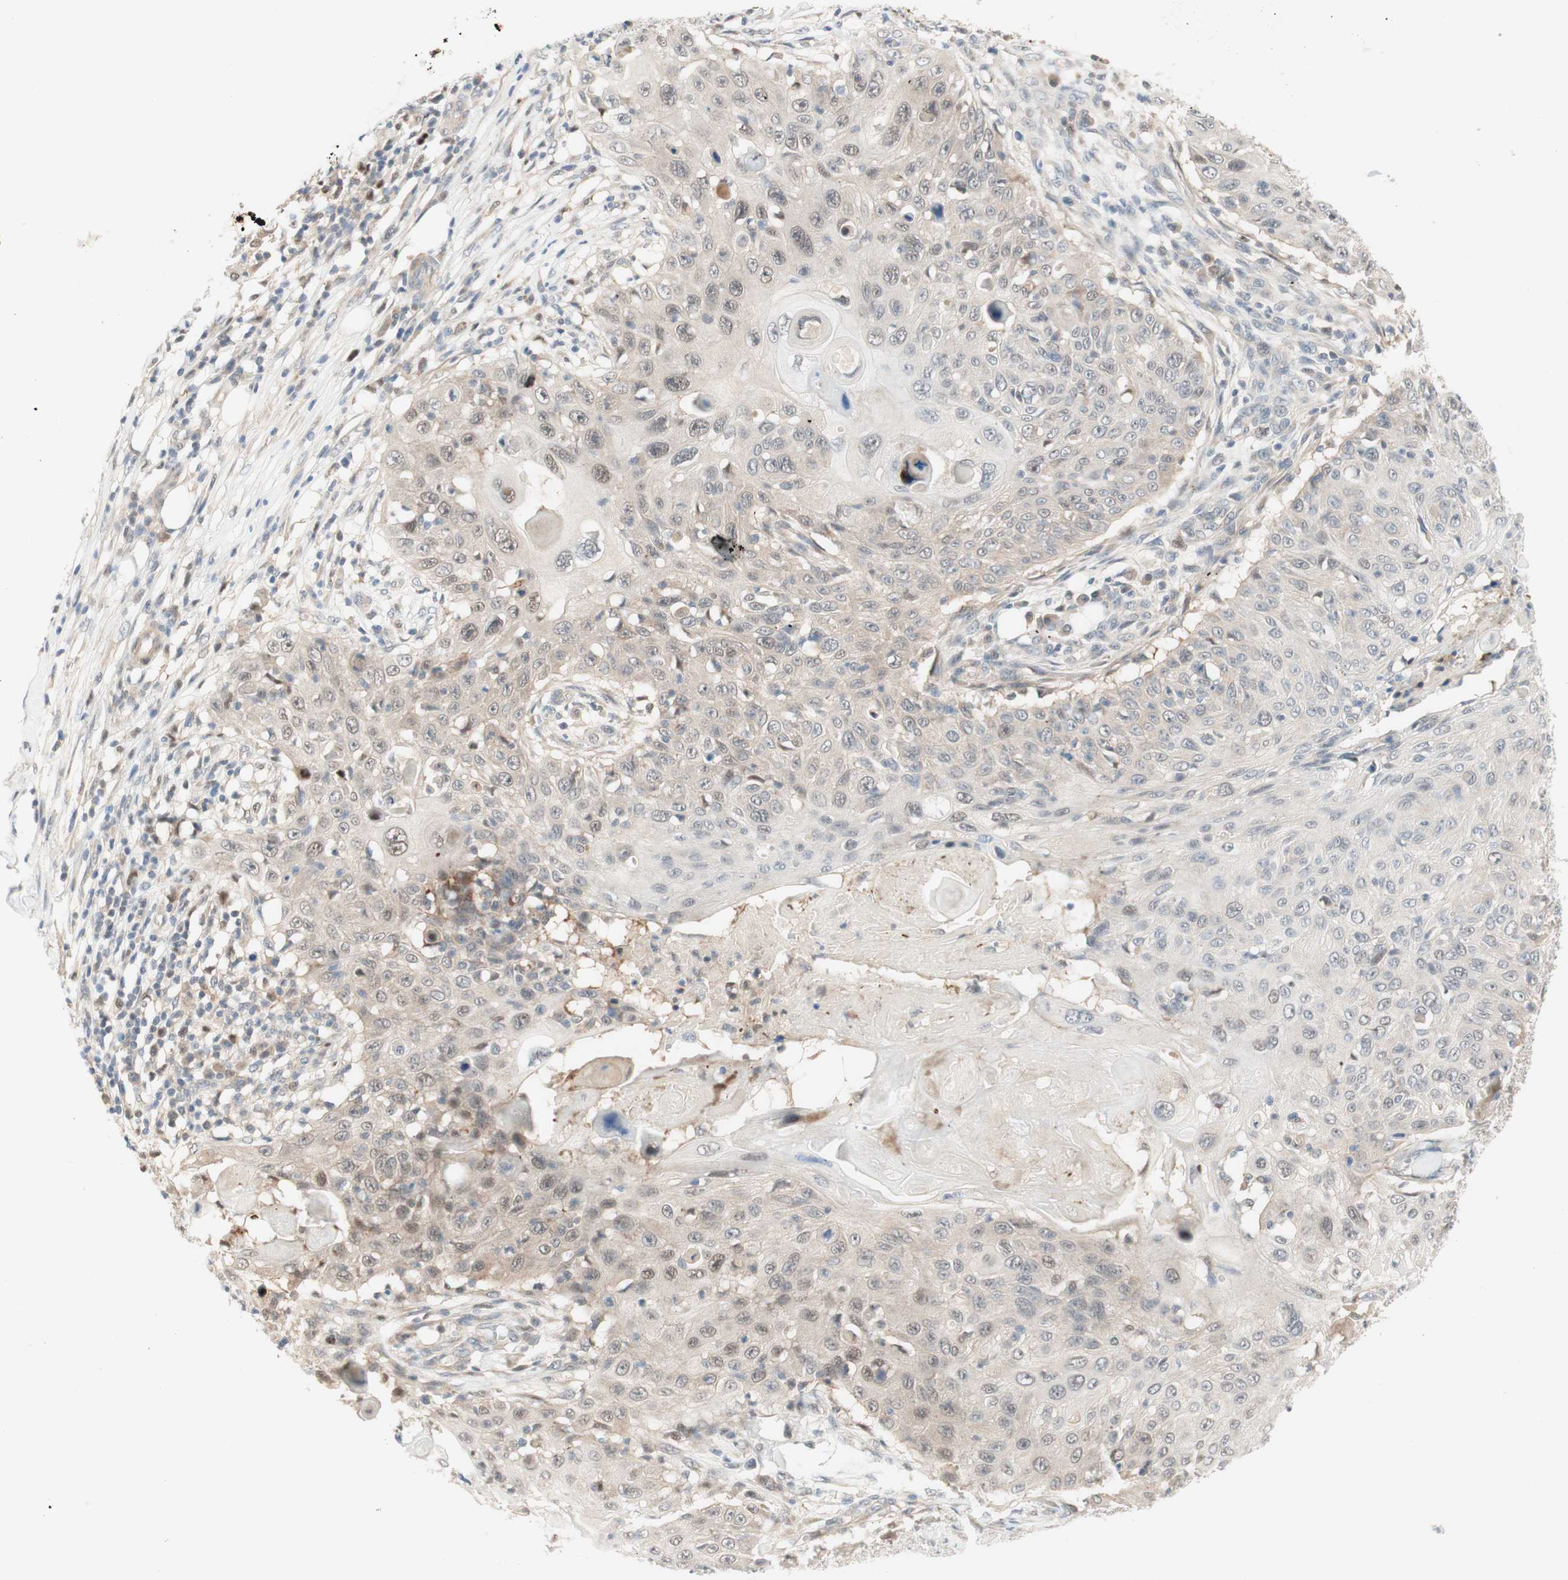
{"staining": {"intensity": "weak", "quantity": "25%-75%", "location": "nuclear"}, "tissue": "skin cancer", "cell_type": "Tumor cells", "image_type": "cancer", "snomed": [{"axis": "morphology", "description": "Squamous cell carcinoma, NOS"}, {"axis": "topography", "description": "Skin"}], "caption": "Skin squamous cell carcinoma stained with DAB immunohistochemistry (IHC) demonstrates low levels of weak nuclear positivity in about 25%-75% of tumor cells.", "gene": "RFNG", "patient": {"sex": "male", "age": 86}}